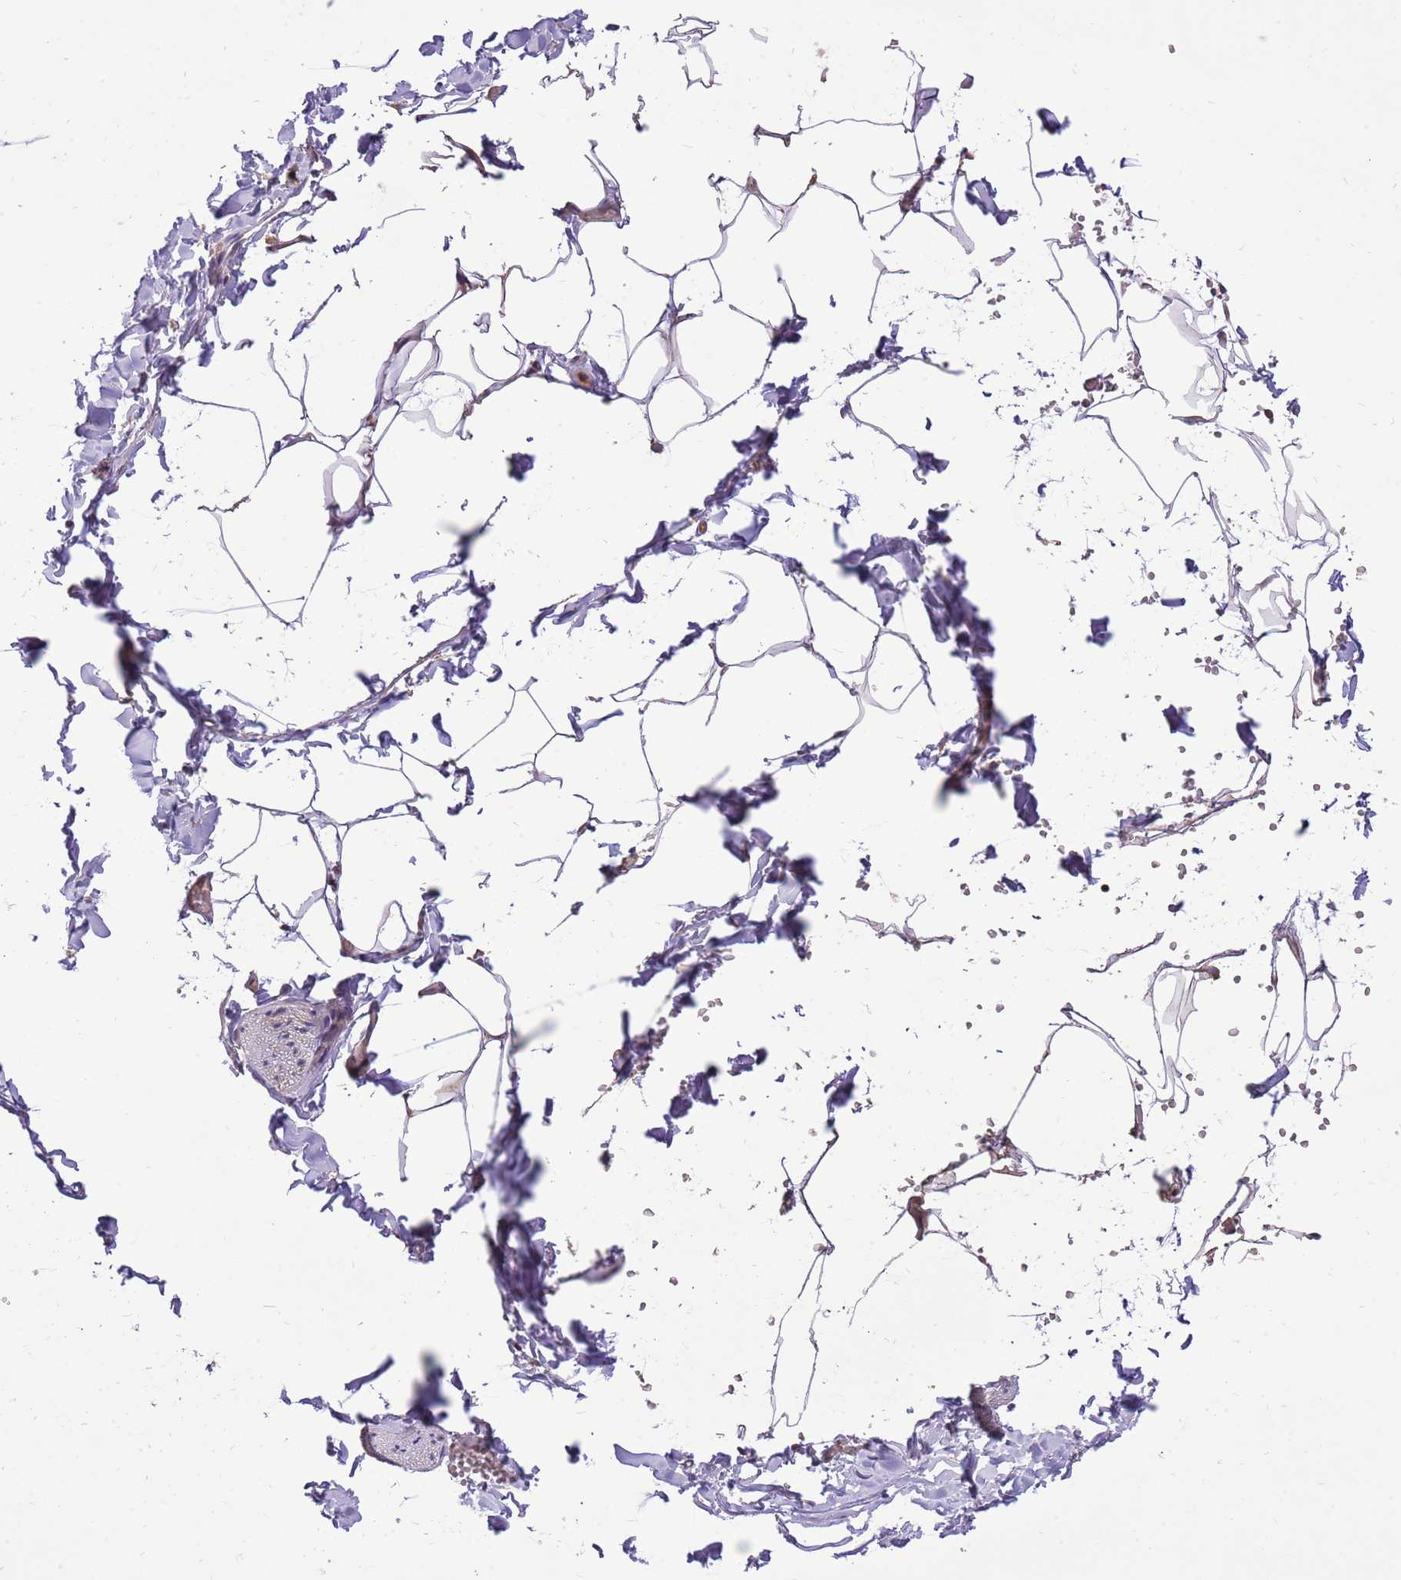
{"staining": {"intensity": "weak", "quantity": ">75%", "location": "cytoplasmic/membranous"}, "tissue": "adipose tissue", "cell_type": "Adipocytes", "image_type": "normal", "snomed": [{"axis": "morphology", "description": "Normal tissue, NOS"}, {"axis": "topography", "description": "Gallbladder"}, {"axis": "topography", "description": "Peripheral nerve tissue"}], "caption": "Immunohistochemistry (IHC) micrograph of unremarkable adipose tissue: adipose tissue stained using immunohistochemistry shows low levels of weak protein expression localized specifically in the cytoplasmic/membranous of adipocytes, appearing as a cytoplasmic/membranous brown color.", "gene": "WASHC4", "patient": {"sex": "male", "age": 38}}